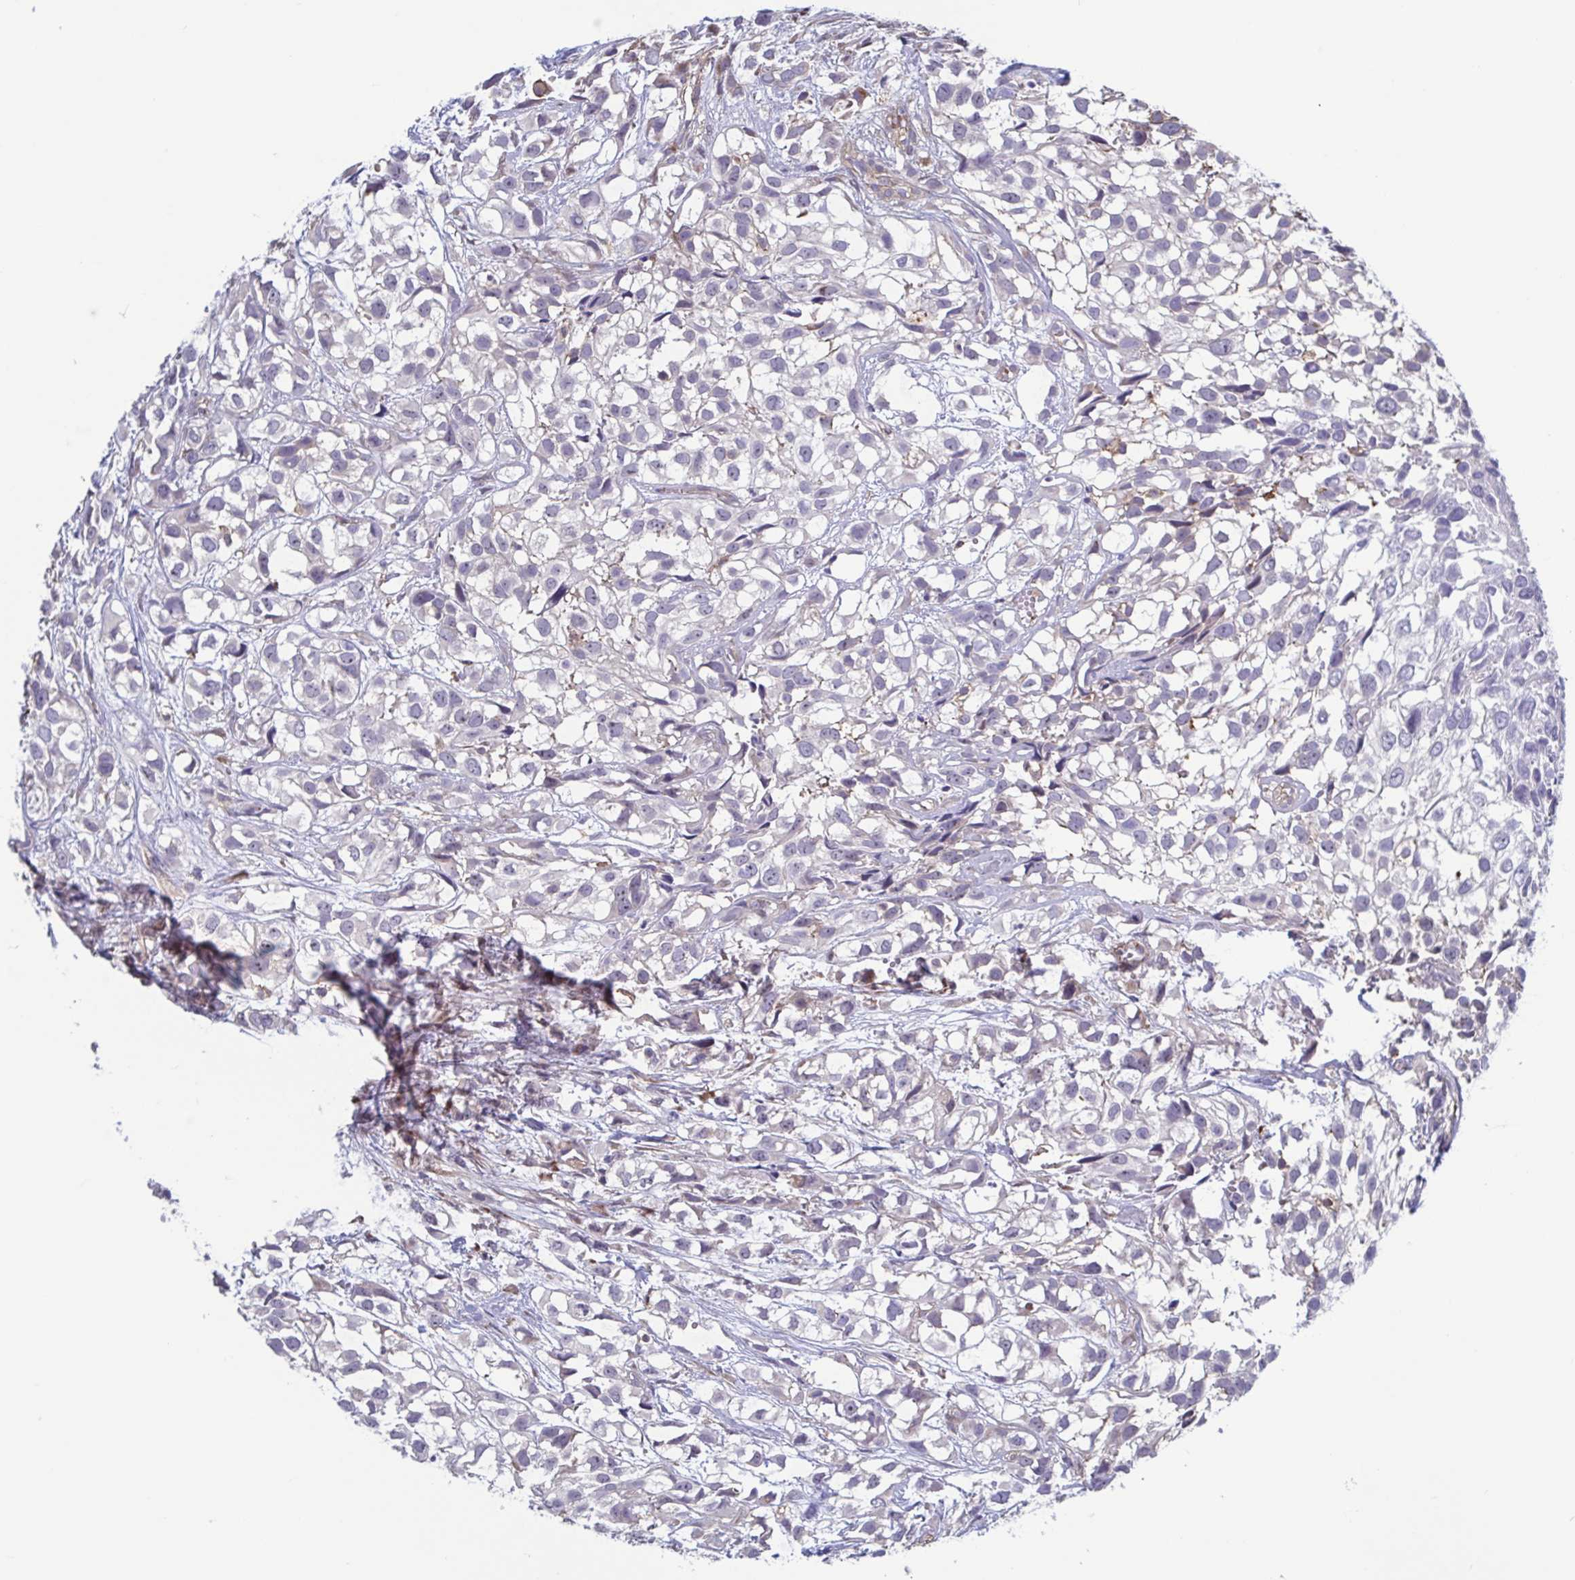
{"staining": {"intensity": "negative", "quantity": "none", "location": "none"}, "tissue": "urothelial cancer", "cell_type": "Tumor cells", "image_type": "cancer", "snomed": [{"axis": "morphology", "description": "Urothelial carcinoma, High grade"}, {"axis": "topography", "description": "Urinary bladder"}], "caption": "Immunohistochemistry (IHC) histopathology image of neoplastic tissue: high-grade urothelial carcinoma stained with DAB (3,3'-diaminobenzidine) displays no significant protein positivity in tumor cells.", "gene": "LRRC38", "patient": {"sex": "male", "age": 56}}